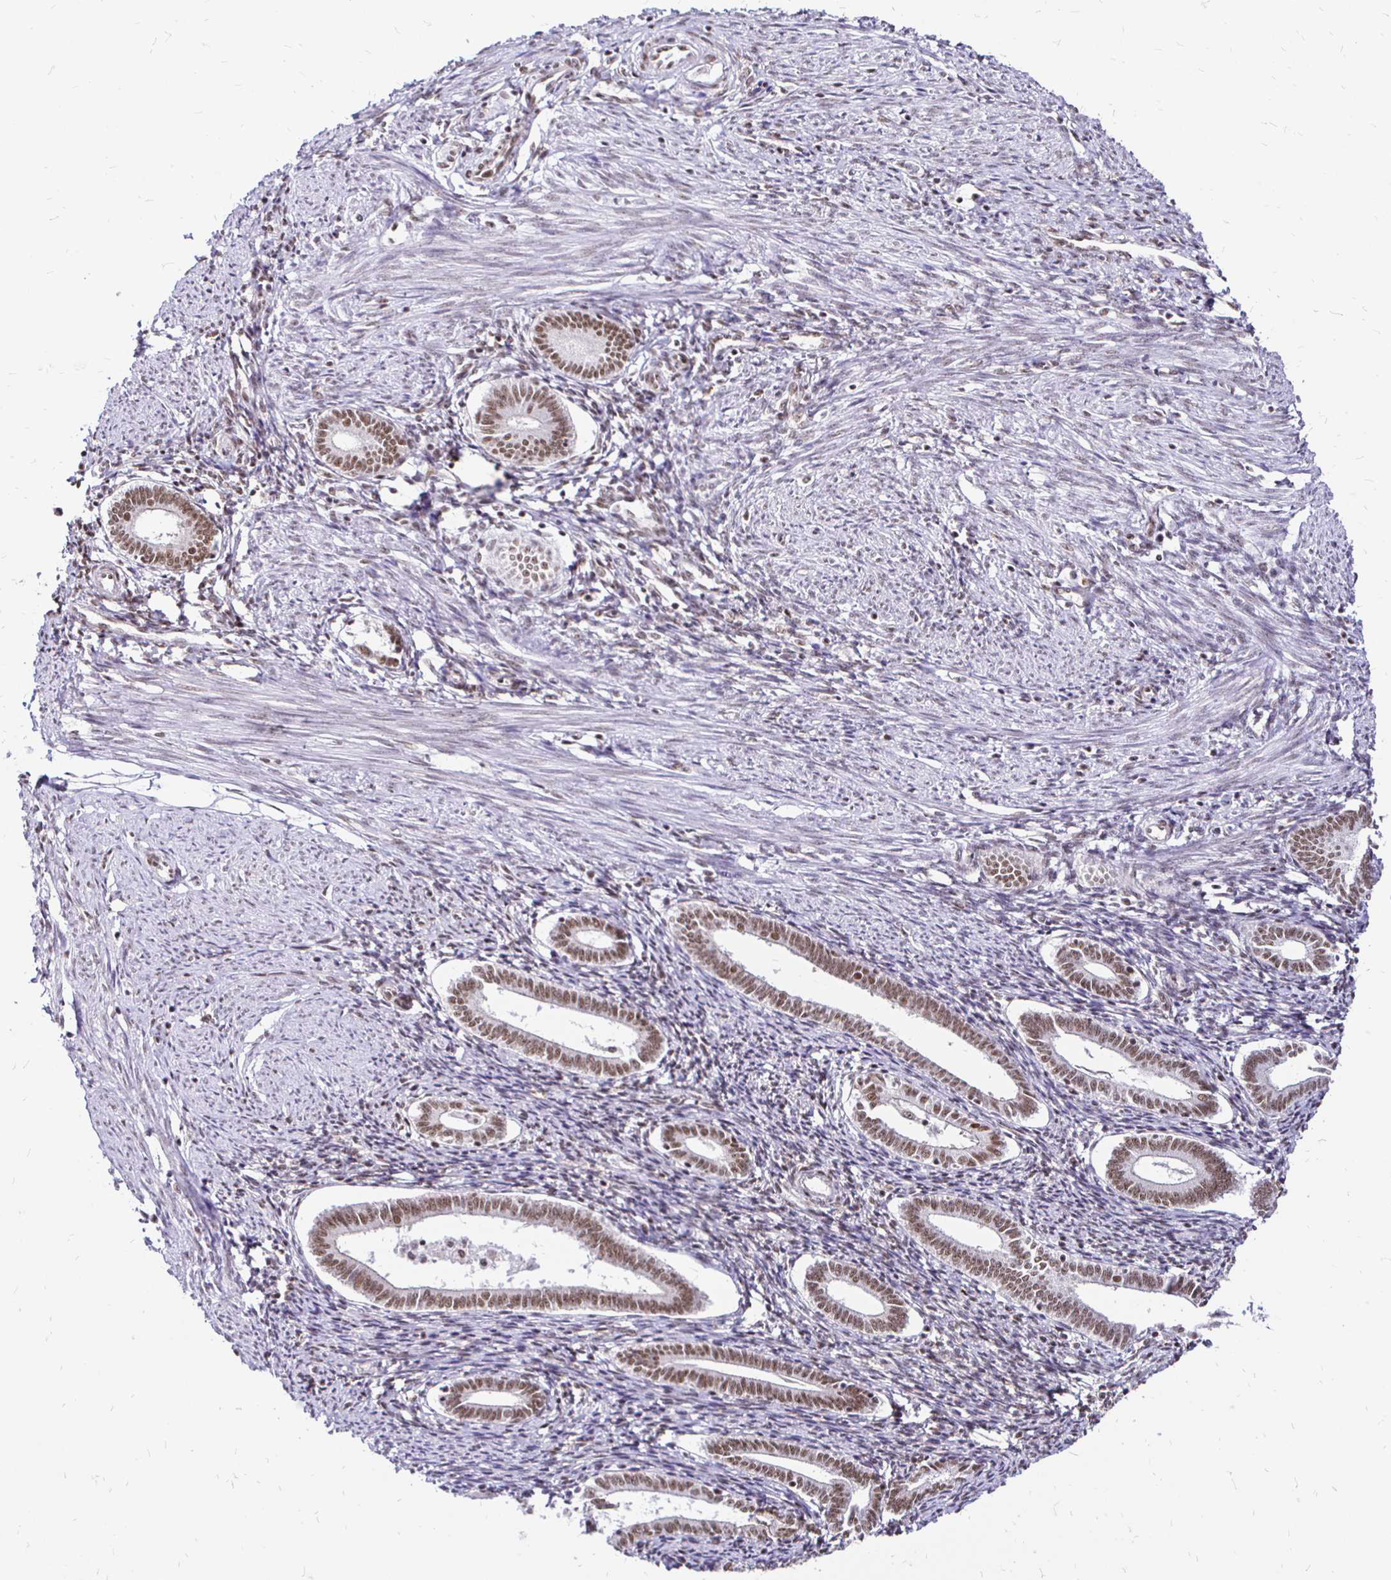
{"staining": {"intensity": "moderate", "quantity": "25%-75%", "location": "nuclear"}, "tissue": "endometrium", "cell_type": "Cells in endometrial stroma", "image_type": "normal", "snomed": [{"axis": "morphology", "description": "Normal tissue, NOS"}, {"axis": "topography", "description": "Endometrium"}], "caption": "Immunohistochemical staining of normal endometrium displays medium levels of moderate nuclear staining in approximately 25%-75% of cells in endometrial stroma. (brown staining indicates protein expression, while blue staining denotes nuclei).", "gene": "SIN3A", "patient": {"sex": "female", "age": 41}}